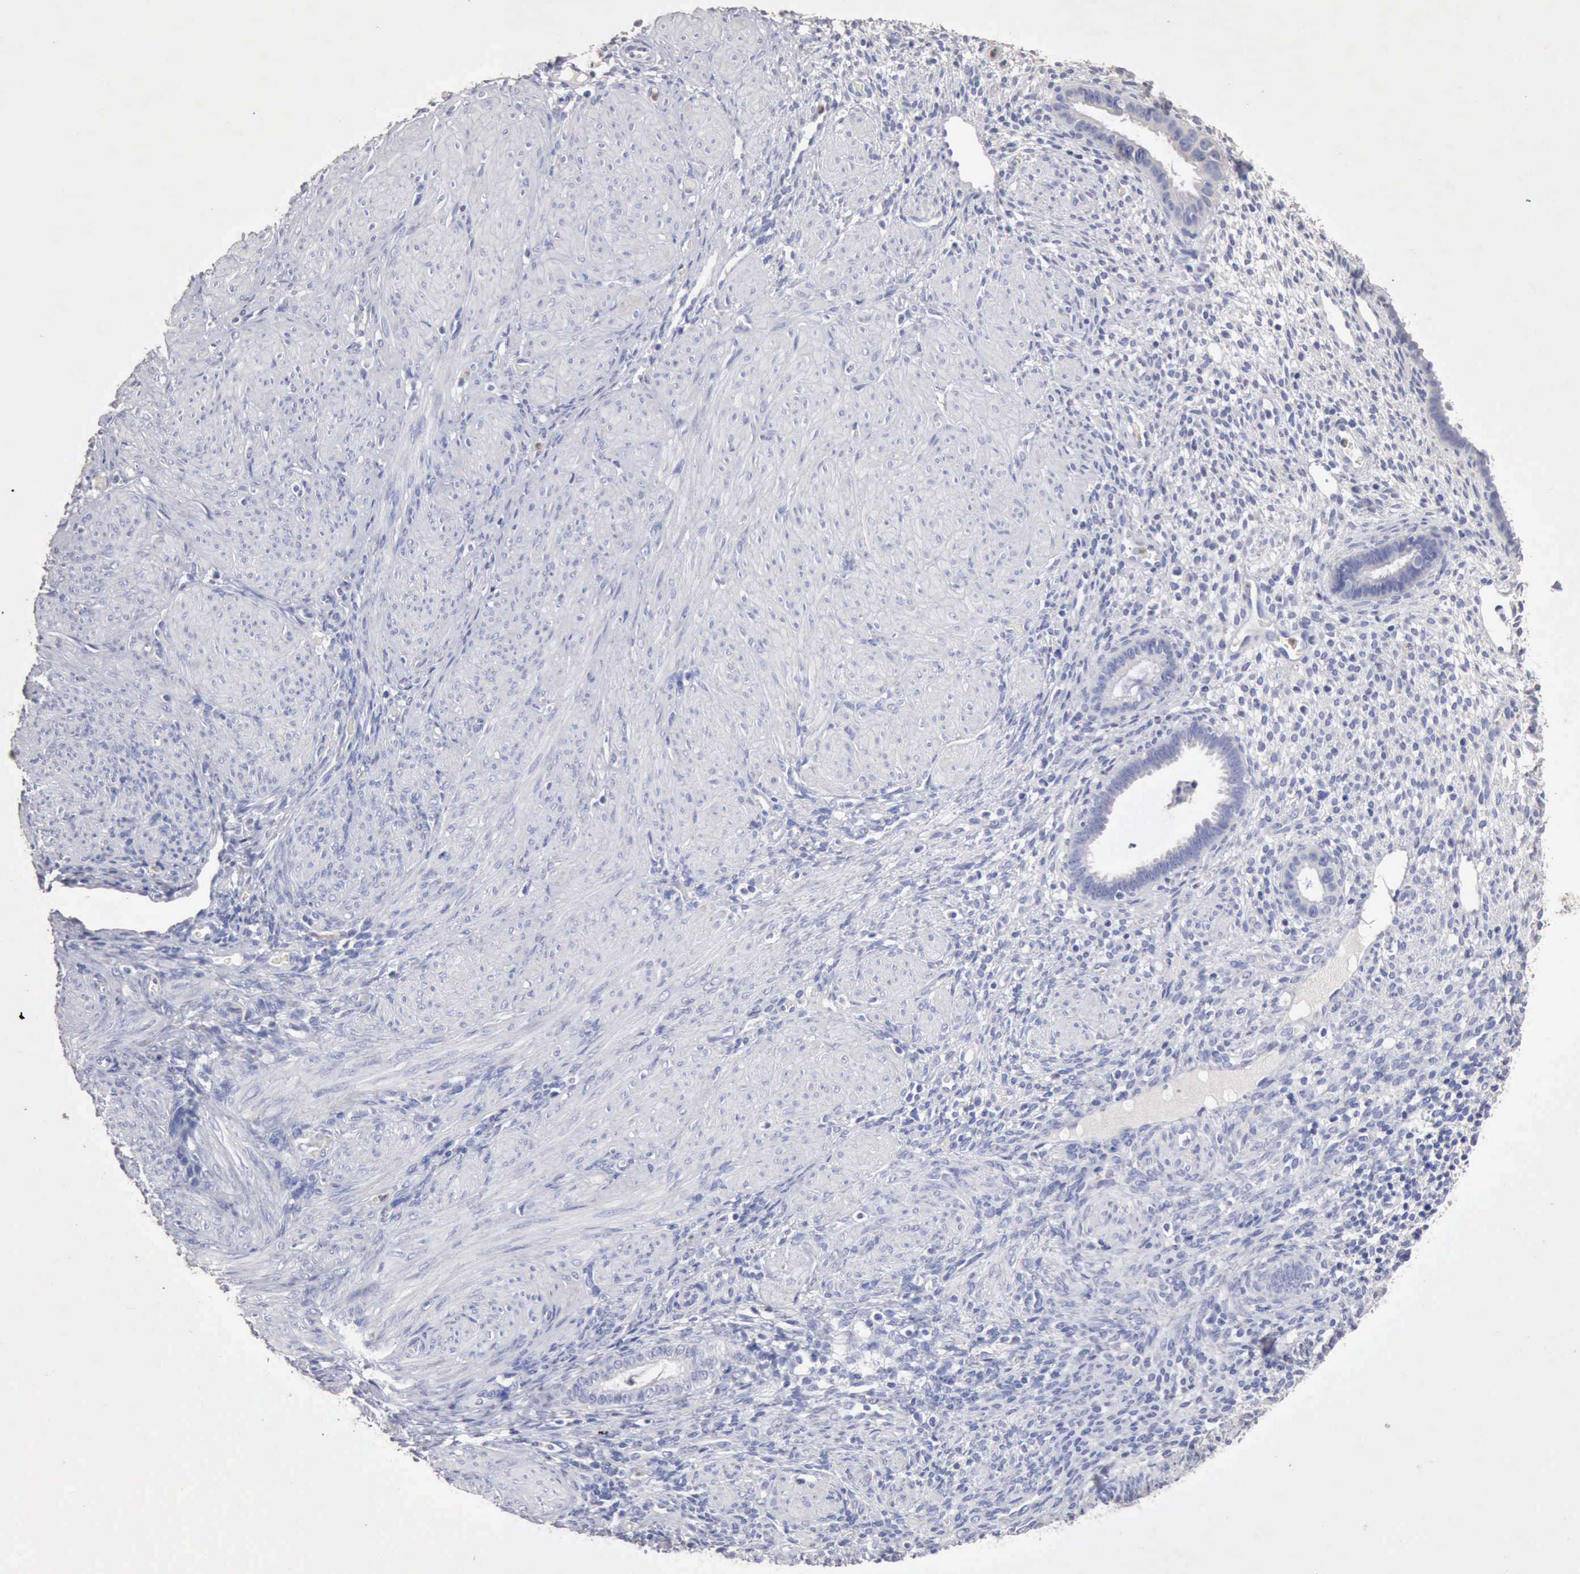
{"staining": {"intensity": "negative", "quantity": "none", "location": "none"}, "tissue": "endometrium", "cell_type": "Cells in endometrial stroma", "image_type": "normal", "snomed": [{"axis": "morphology", "description": "Normal tissue, NOS"}, {"axis": "topography", "description": "Endometrium"}], "caption": "IHC image of unremarkable endometrium: endometrium stained with DAB (3,3'-diaminobenzidine) reveals no significant protein staining in cells in endometrial stroma.", "gene": "KRT6B", "patient": {"sex": "female", "age": 72}}